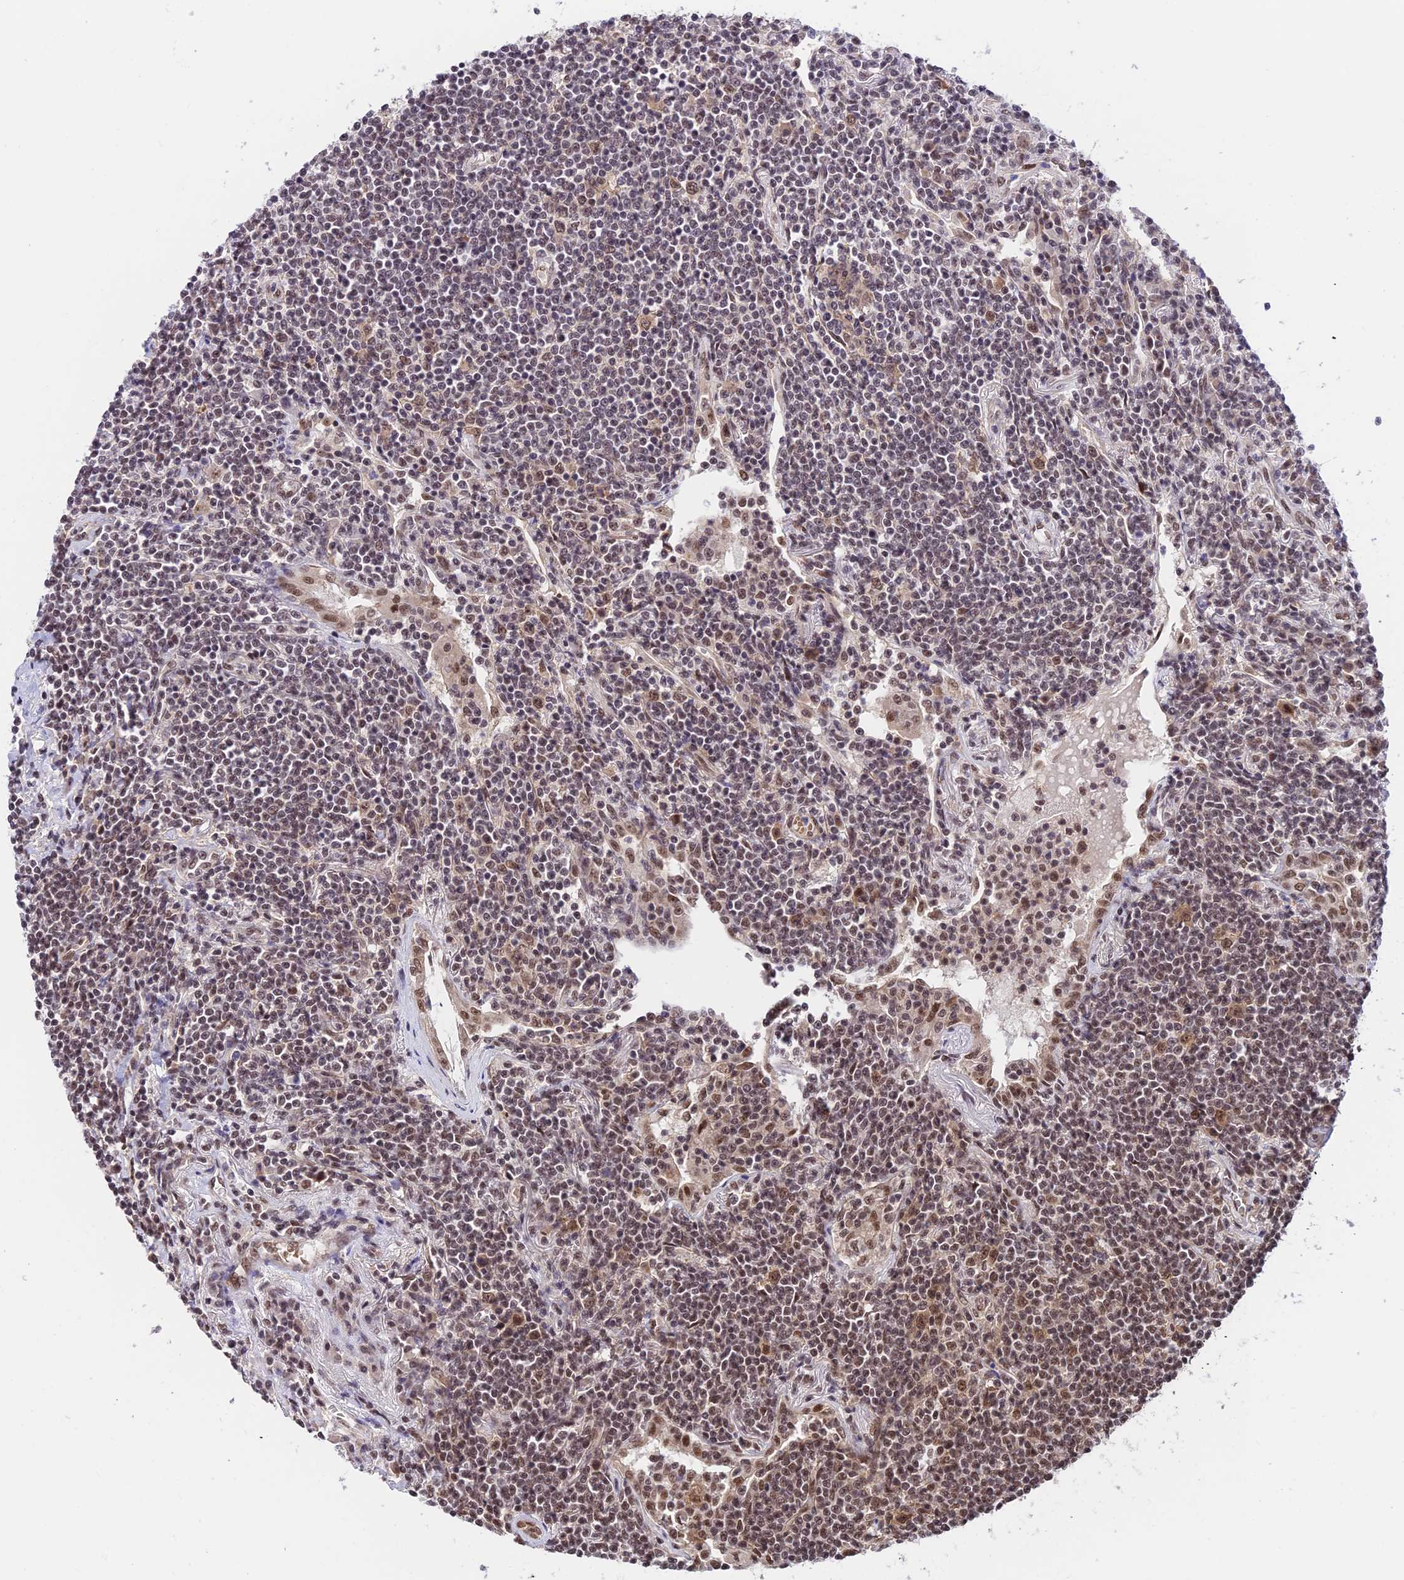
{"staining": {"intensity": "moderate", "quantity": "25%-75%", "location": "nuclear"}, "tissue": "lymphoma", "cell_type": "Tumor cells", "image_type": "cancer", "snomed": [{"axis": "morphology", "description": "Malignant lymphoma, non-Hodgkin's type, Low grade"}, {"axis": "topography", "description": "Lung"}], "caption": "Lymphoma stained for a protein displays moderate nuclear positivity in tumor cells. Using DAB (brown) and hematoxylin (blue) stains, captured at high magnification using brightfield microscopy.", "gene": "RBM42", "patient": {"sex": "female", "age": 71}}